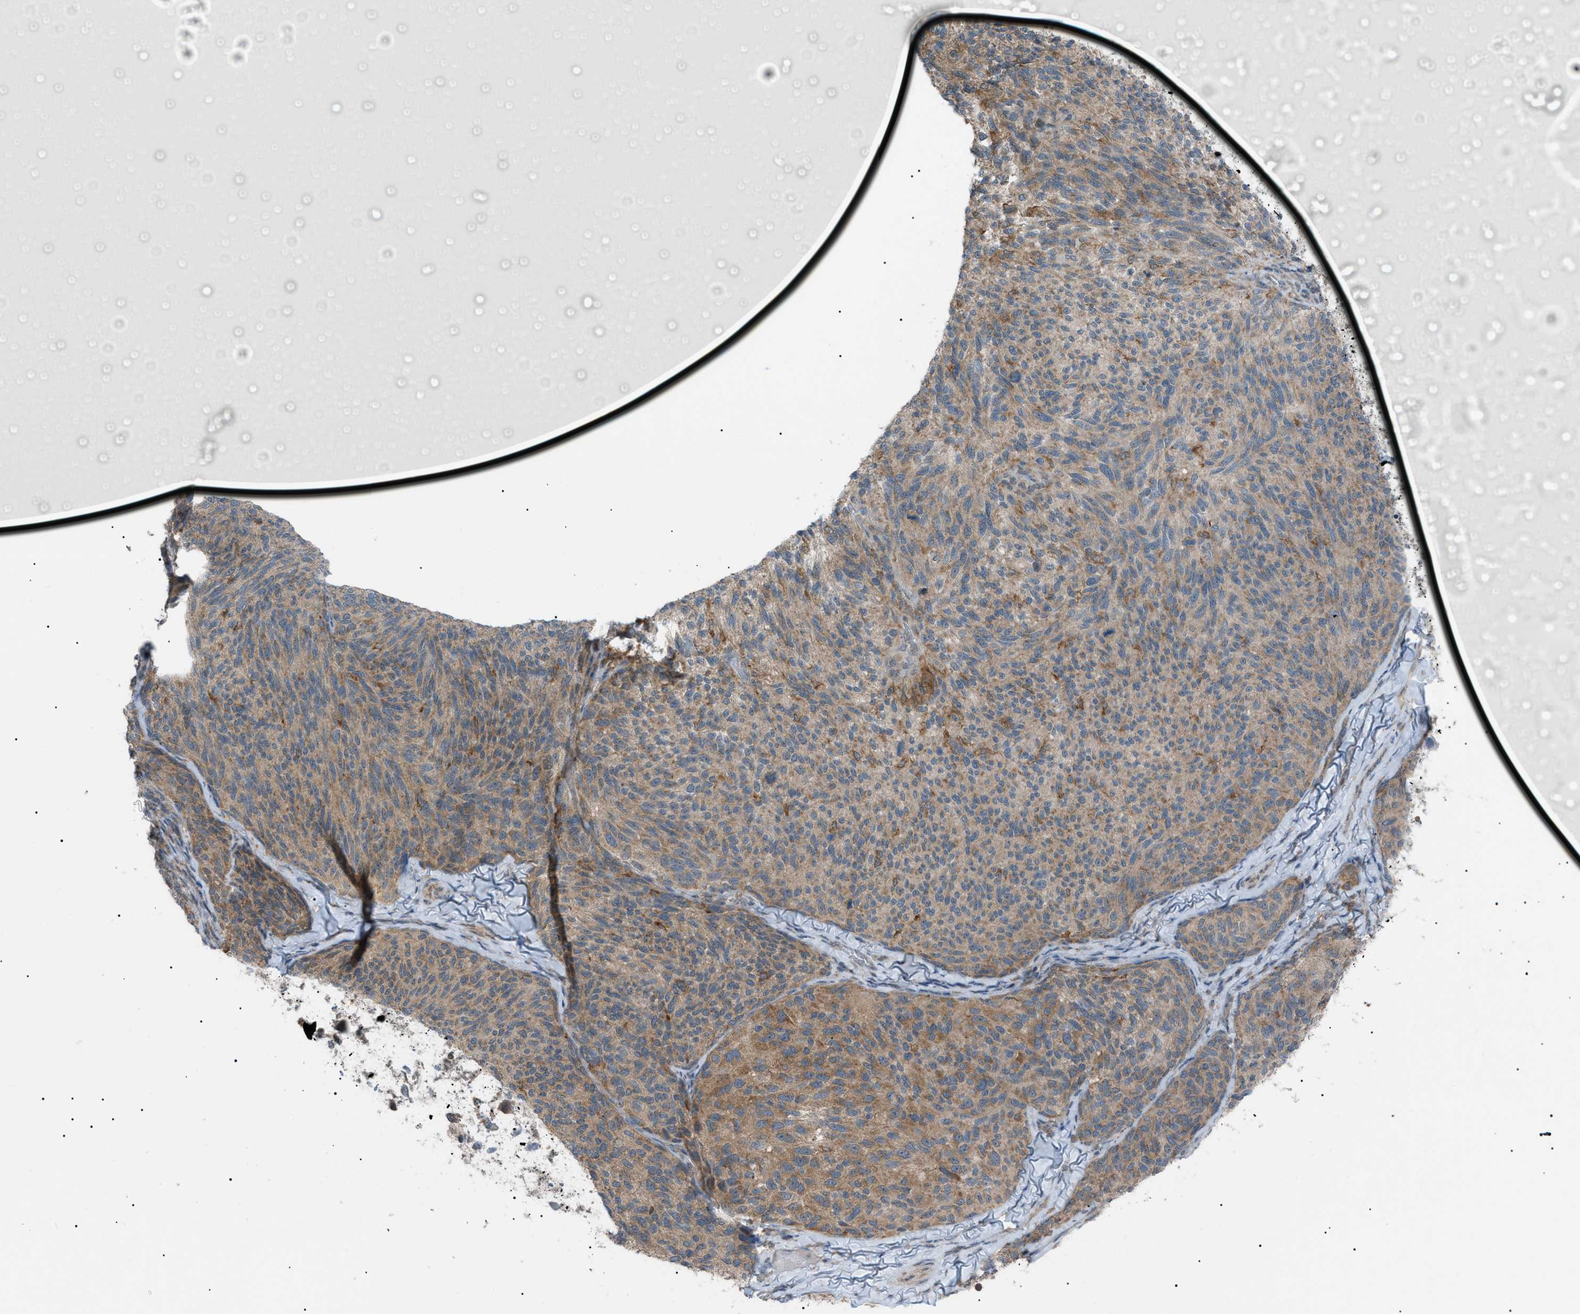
{"staining": {"intensity": "moderate", "quantity": ">75%", "location": "cytoplasmic/membranous"}, "tissue": "melanoma", "cell_type": "Tumor cells", "image_type": "cancer", "snomed": [{"axis": "morphology", "description": "Malignant melanoma, NOS"}, {"axis": "topography", "description": "Skin"}], "caption": "Immunohistochemical staining of melanoma demonstrates medium levels of moderate cytoplasmic/membranous protein expression in approximately >75% of tumor cells. The staining was performed using DAB, with brown indicating positive protein expression. Nuclei are stained blue with hematoxylin.", "gene": "LPIN2", "patient": {"sex": "female", "age": 73}}